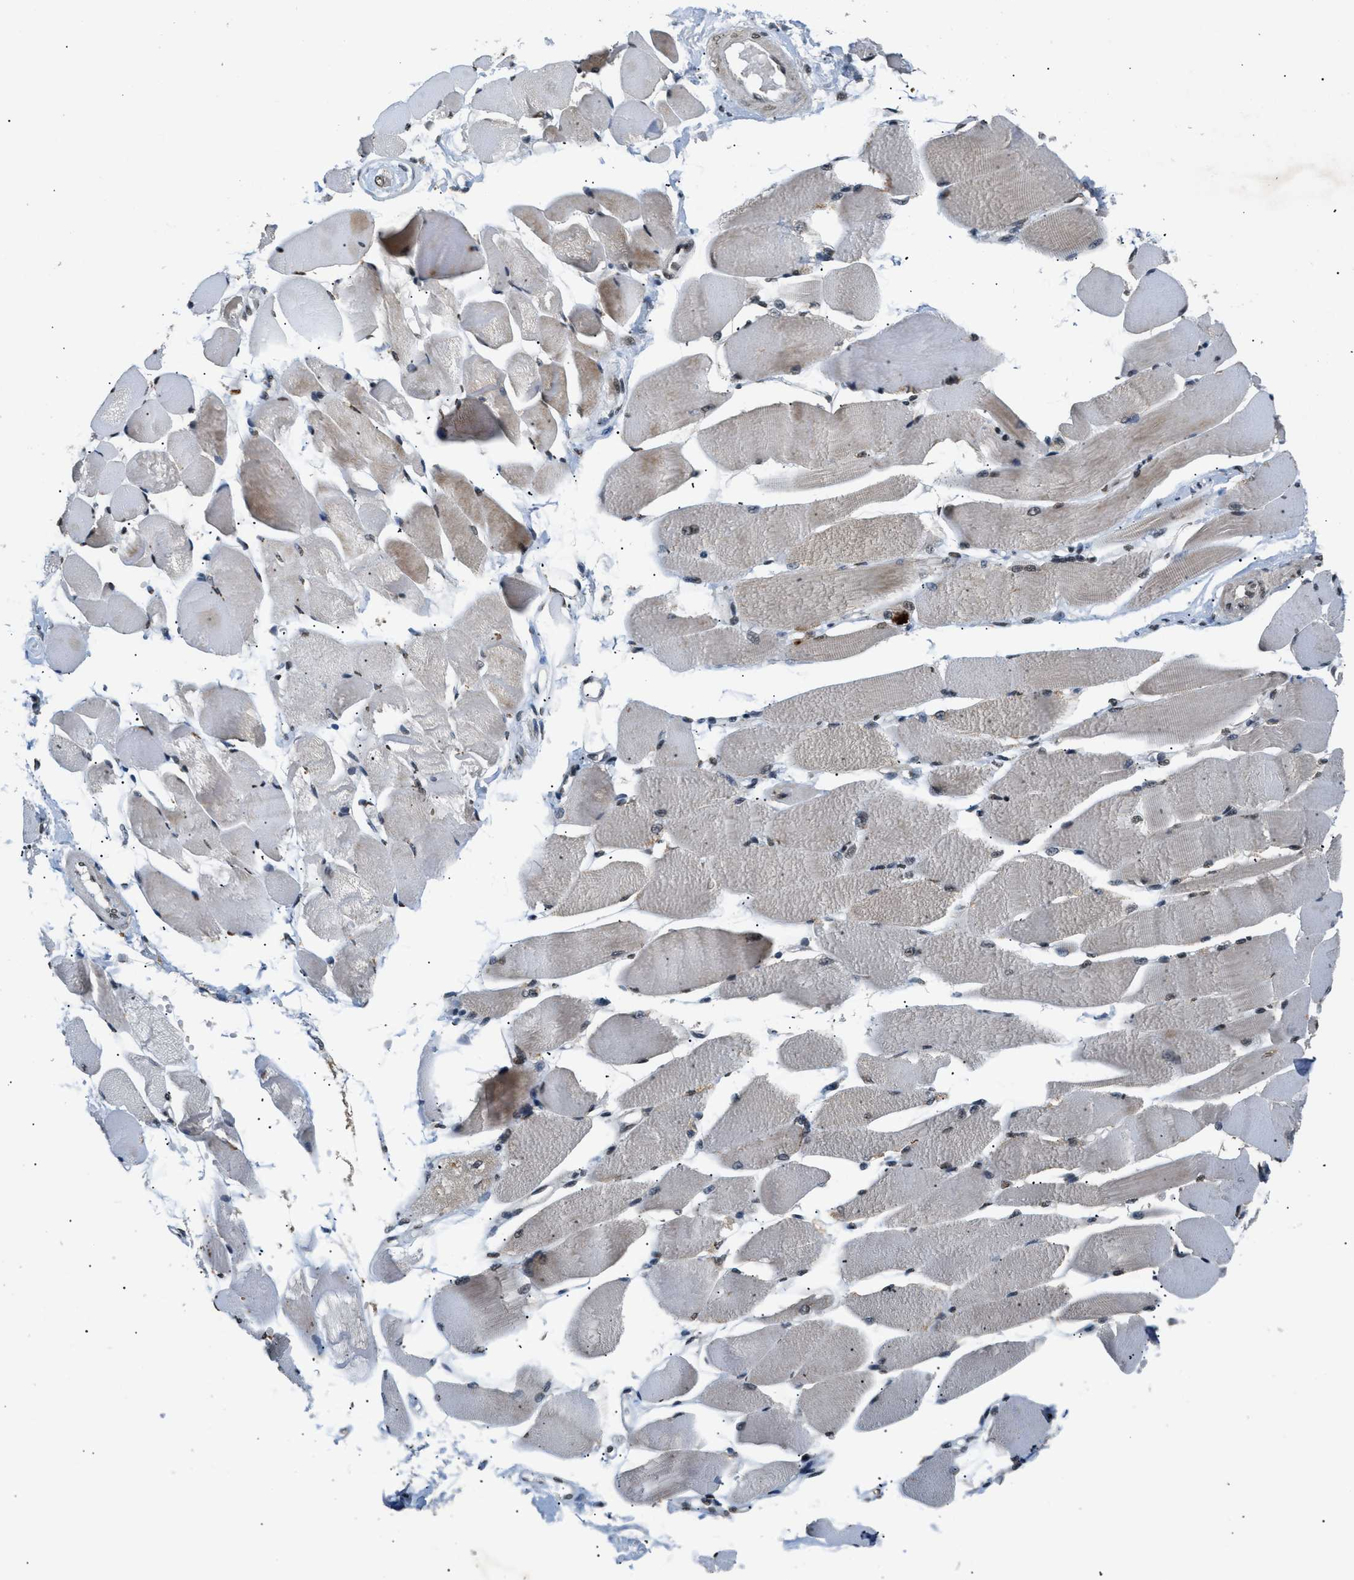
{"staining": {"intensity": "moderate", "quantity": "25%-75%", "location": "cytoplasmic/membranous,nuclear"}, "tissue": "skeletal muscle", "cell_type": "Myocytes", "image_type": "normal", "snomed": [{"axis": "morphology", "description": "Normal tissue, NOS"}, {"axis": "topography", "description": "Skeletal muscle"}, {"axis": "topography", "description": "Peripheral nerve tissue"}], "caption": "A medium amount of moderate cytoplasmic/membranous,nuclear expression is seen in approximately 25%-75% of myocytes in benign skeletal muscle.", "gene": "RBM5", "patient": {"sex": "female", "age": 84}}